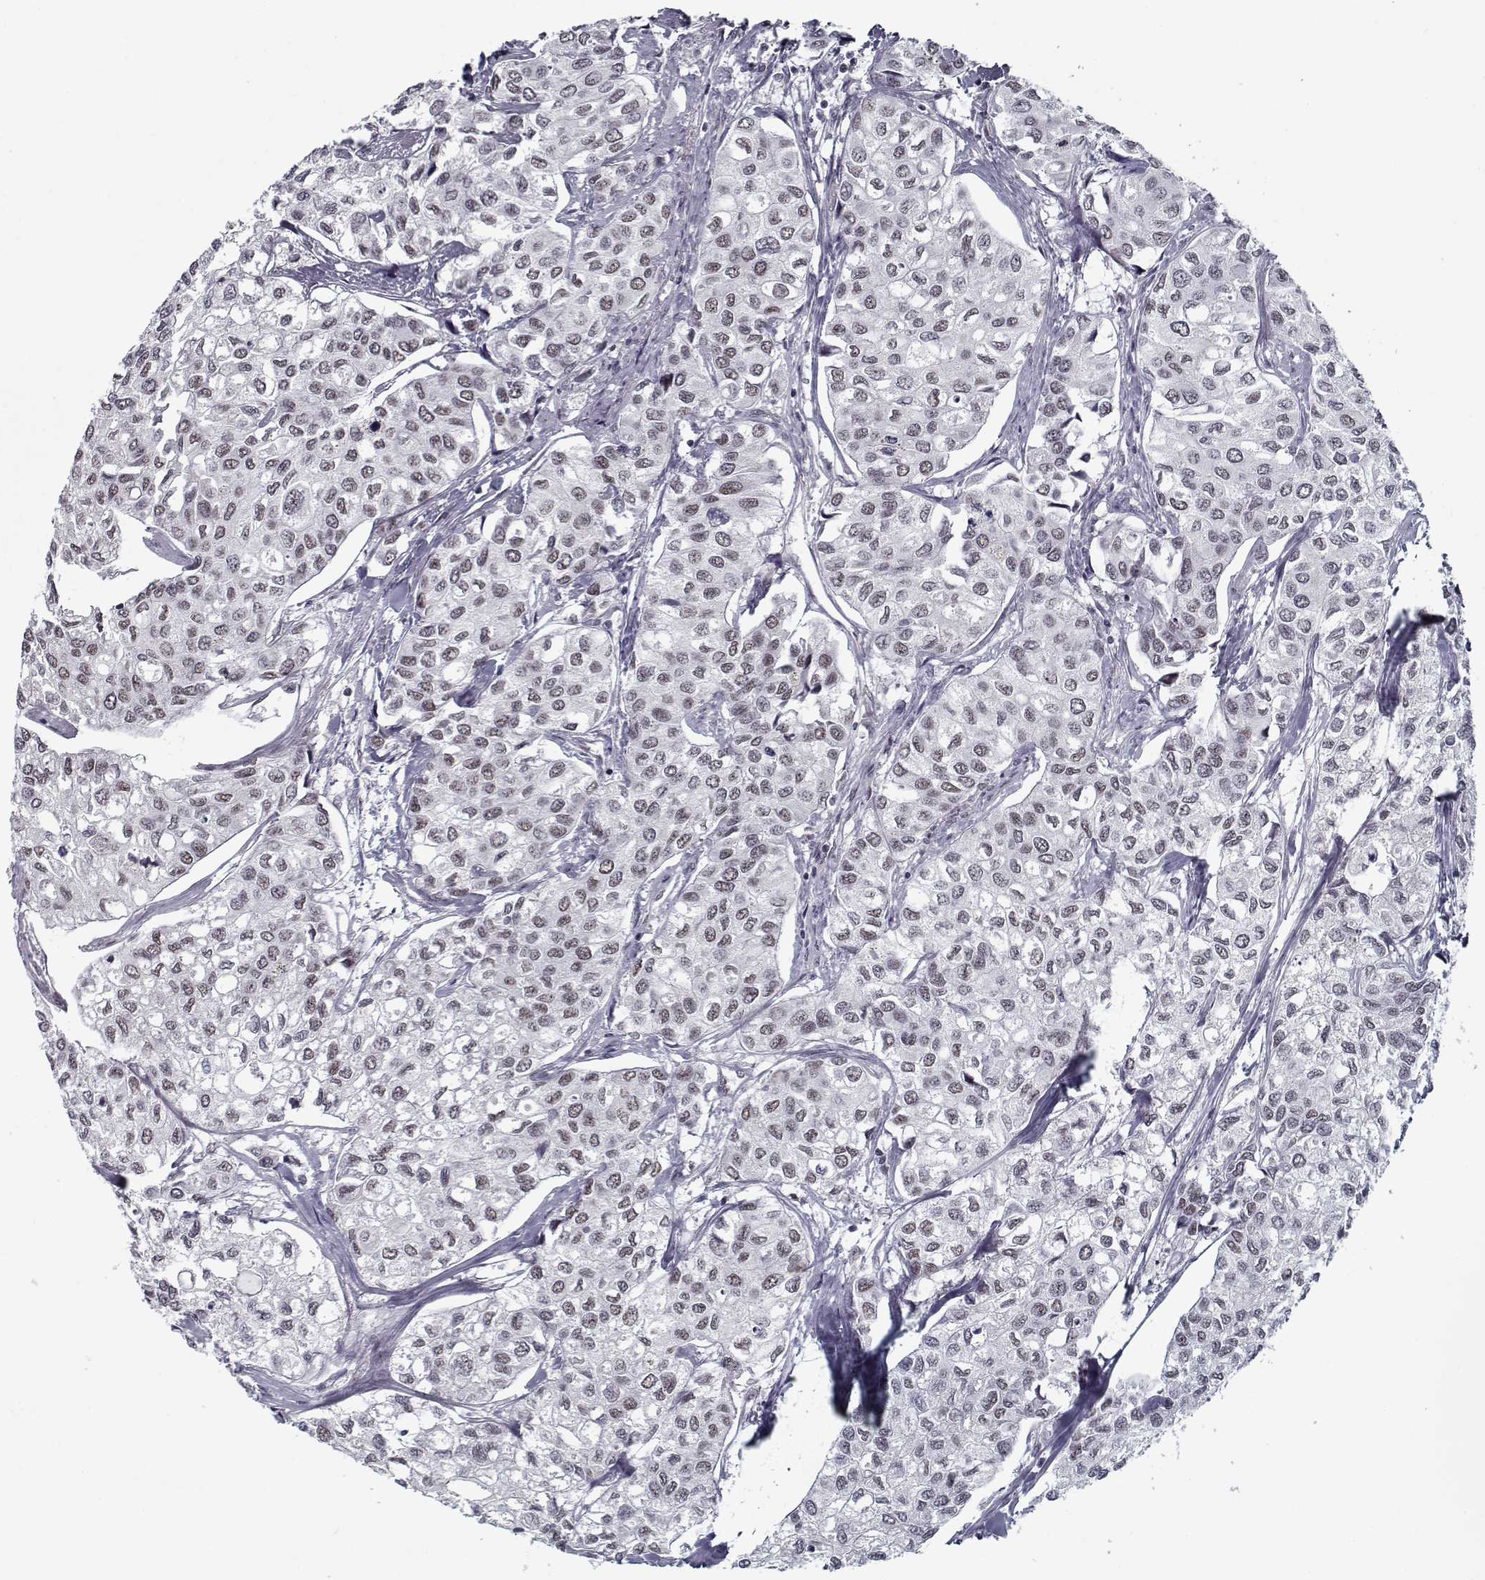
{"staining": {"intensity": "negative", "quantity": "none", "location": "none"}, "tissue": "urothelial cancer", "cell_type": "Tumor cells", "image_type": "cancer", "snomed": [{"axis": "morphology", "description": "Urothelial carcinoma, High grade"}, {"axis": "topography", "description": "Urinary bladder"}], "caption": "The IHC image has no significant positivity in tumor cells of urothelial cancer tissue.", "gene": "TESPA1", "patient": {"sex": "male", "age": 73}}